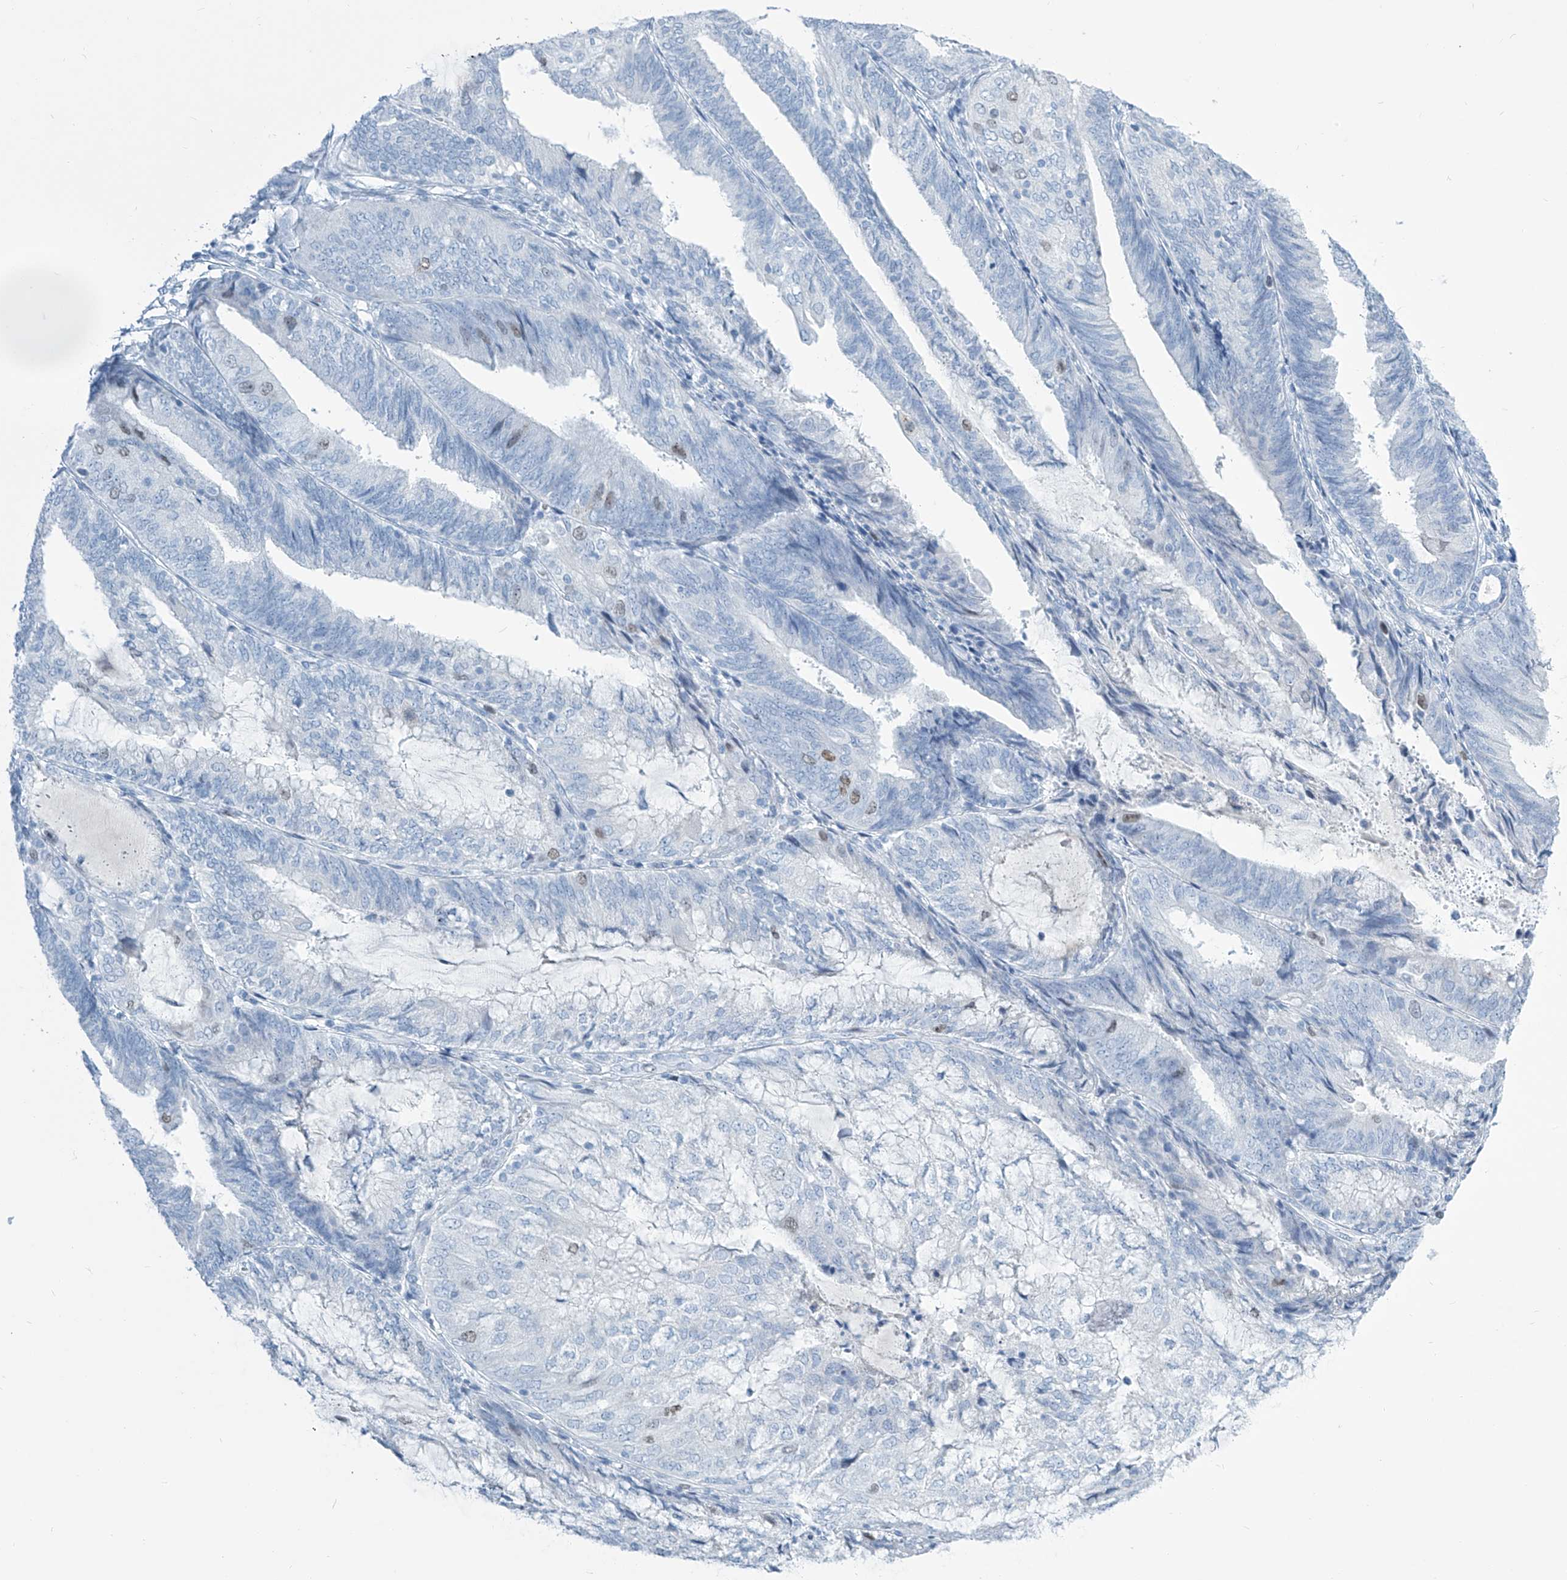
{"staining": {"intensity": "weak", "quantity": "<25%", "location": "nuclear"}, "tissue": "endometrial cancer", "cell_type": "Tumor cells", "image_type": "cancer", "snomed": [{"axis": "morphology", "description": "Adenocarcinoma, NOS"}, {"axis": "topography", "description": "Endometrium"}], "caption": "The micrograph shows no significant expression in tumor cells of endometrial adenocarcinoma.", "gene": "SGO2", "patient": {"sex": "female", "age": 81}}